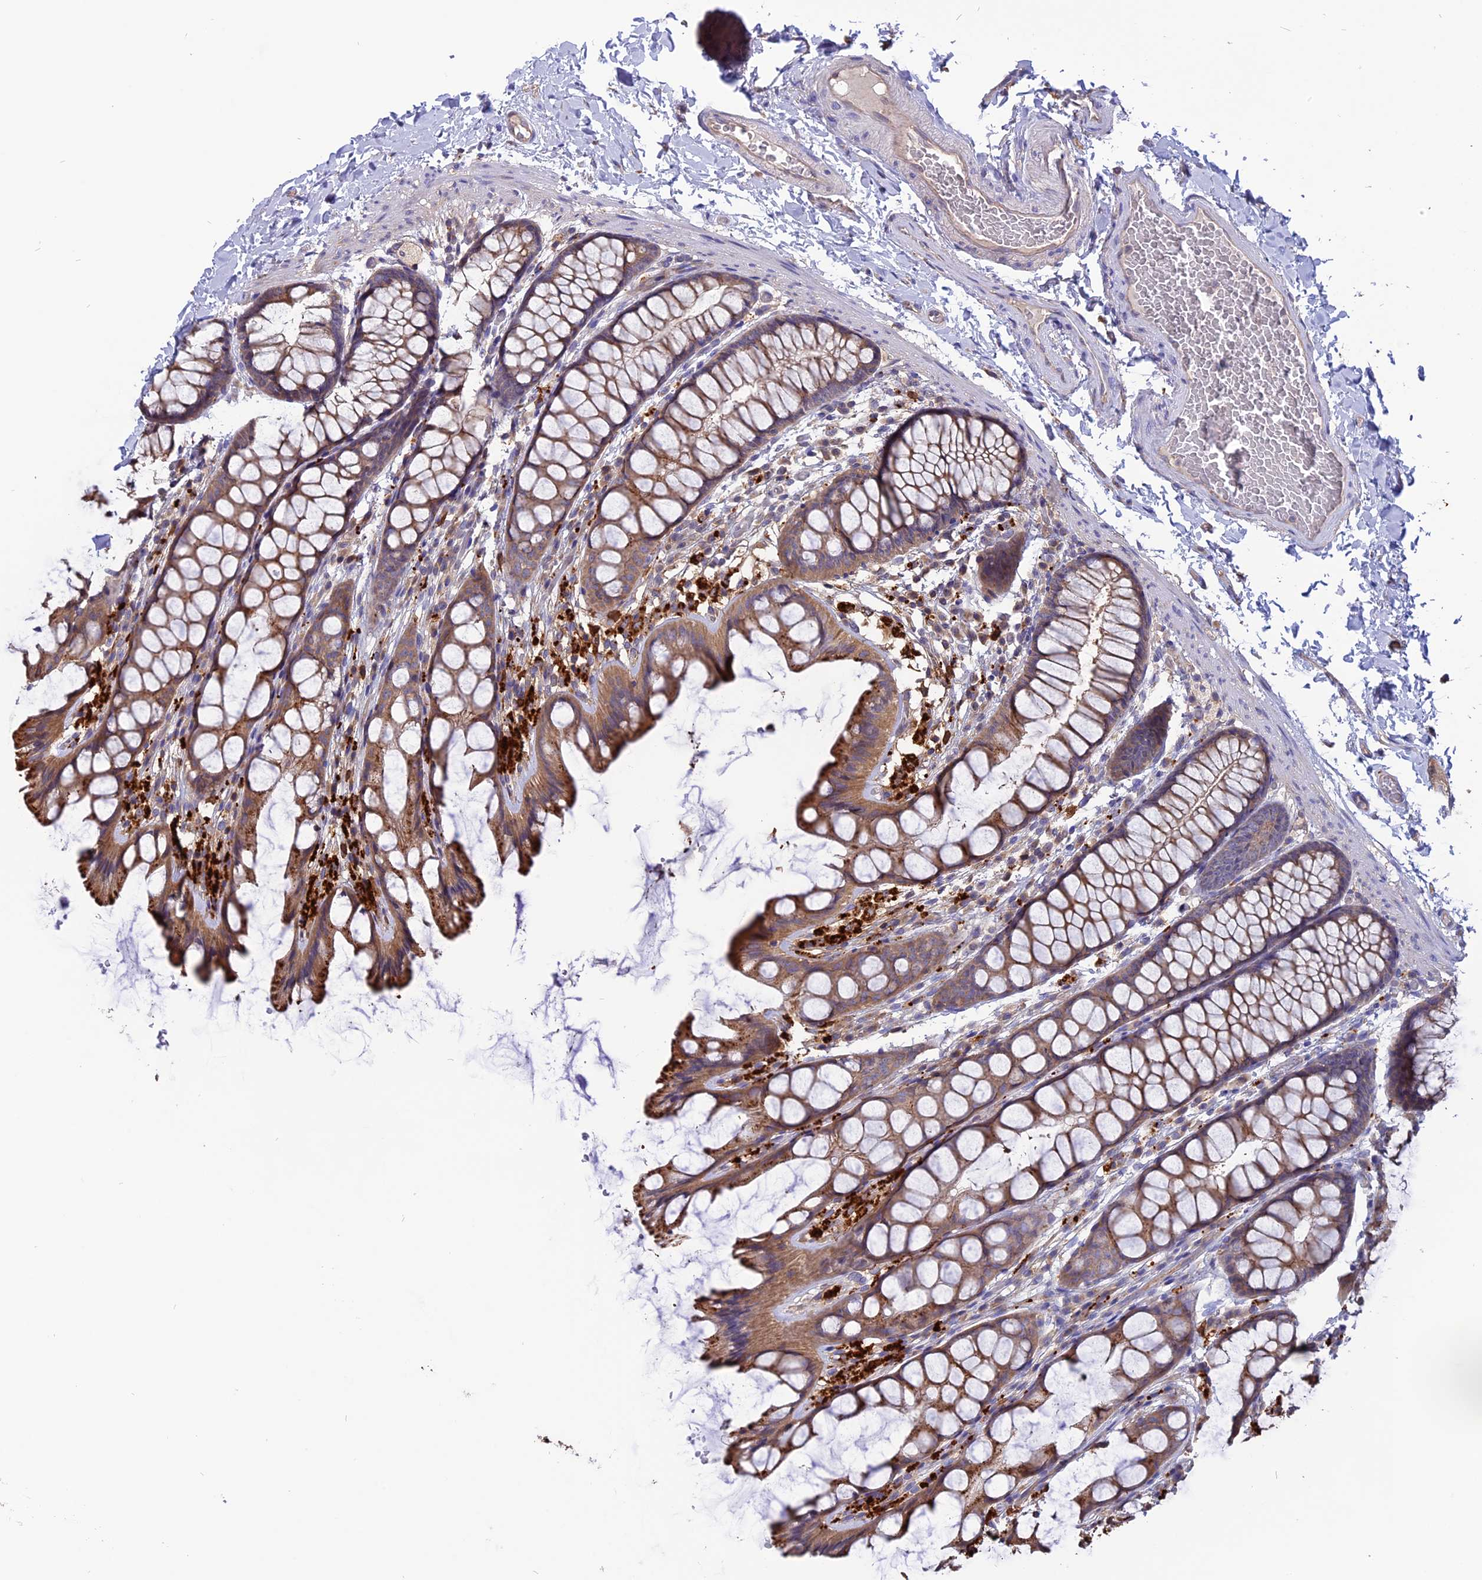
{"staining": {"intensity": "weak", "quantity": ">75%", "location": "cytoplasmic/membranous"}, "tissue": "colon", "cell_type": "Endothelial cells", "image_type": "normal", "snomed": [{"axis": "morphology", "description": "Normal tissue, NOS"}, {"axis": "topography", "description": "Colon"}], "caption": "Endothelial cells demonstrate low levels of weak cytoplasmic/membranous positivity in approximately >75% of cells in normal human colon.", "gene": "CARMIL2", "patient": {"sex": "male", "age": 47}}